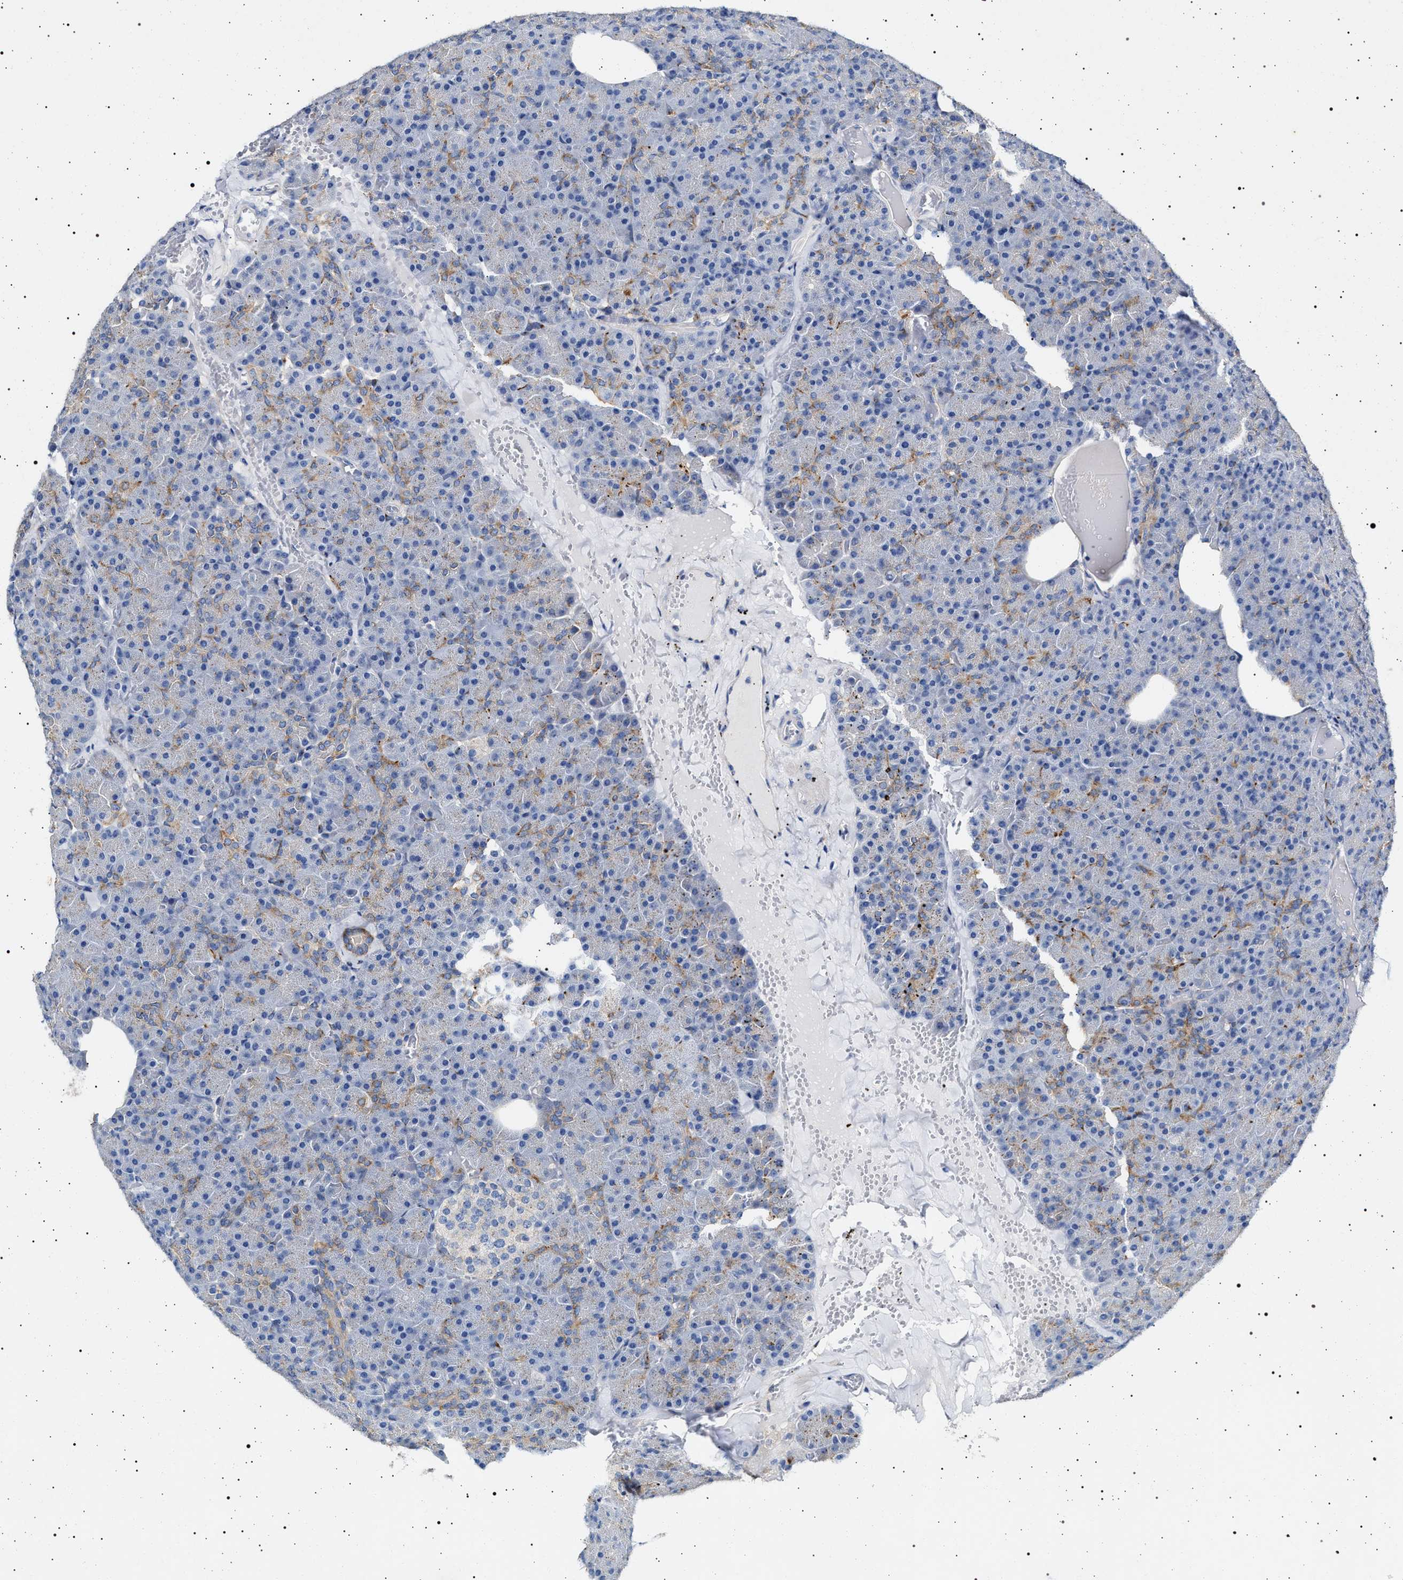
{"staining": {"intensity": "moderate", "quantity": "<25%", "location": "cytoplasmic/membranous"}, "tissue": "pancreas", "cell_type": "Exocrine glandular cells", "image_type": "normal", "snomed": [{"axis": "morphology", "description": "Normal tissue, NOS"}, {"axis": "morphology", "description": "Carcinoid, malignant, NOS"}, {"axis": "topography", "description": "Pancreas"}], "caption": "Unremarkable pancreas reveals moderate cytoplasmic/membranous expression in about <25% of exocrine glandular cells, visualized by immunohistochemistry. The staining is performed using DAB brown chromogen to label protein expression. The nuclei are counter-stained blue using hematoxylin.", "gene": "NAALADL2", "patient": {"sex": "female", "age": 35}}